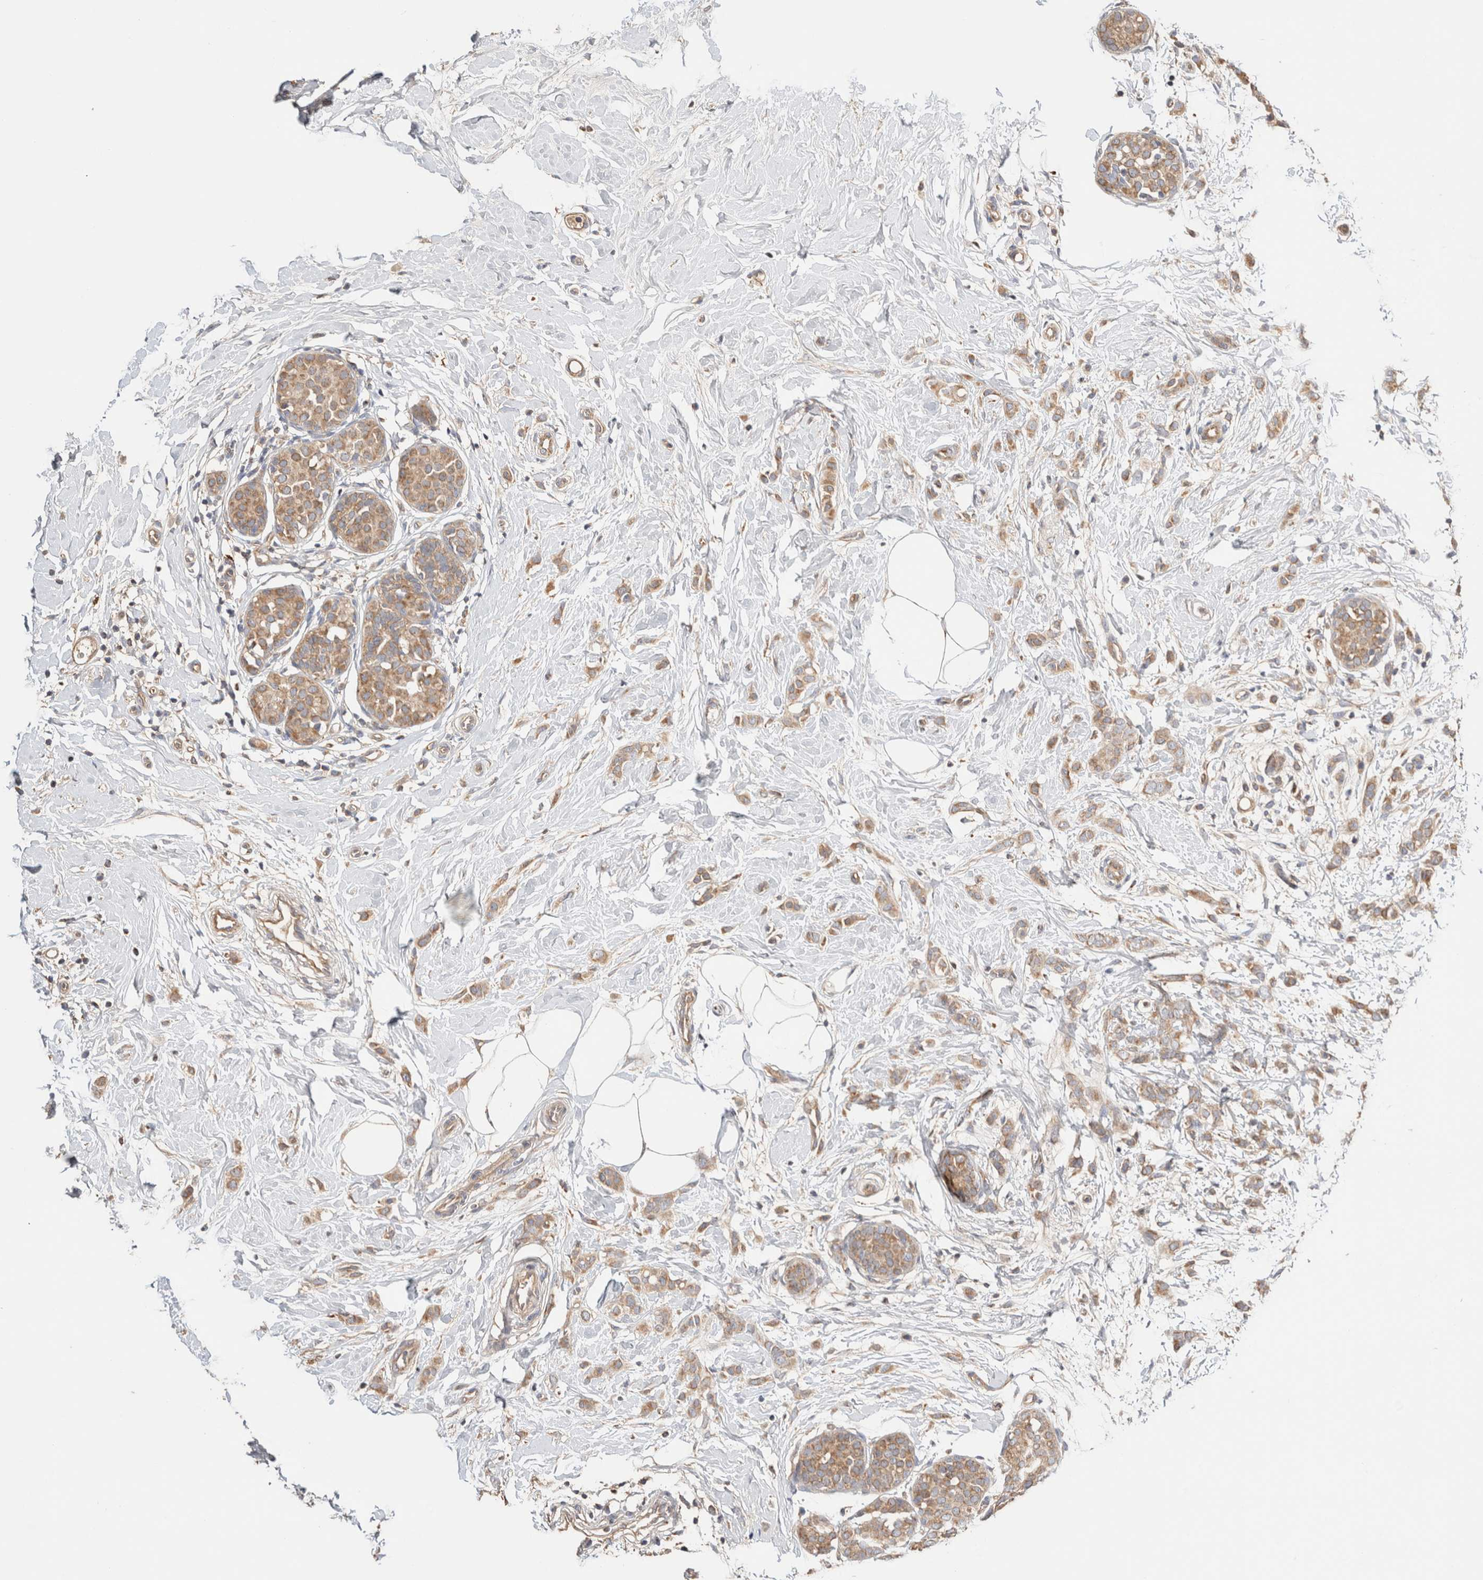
{"staining": {"intensity": "moderate", "quantity": ">75%", "location": "cytoplasmic/membranous"}, "tissue": "breast cancer", "cell_type": "Tumor cells", "image_type": "cancer", "snomed": [{"axis": "morphology", "description": "Lobular carcinoma, in situ"}, {"axis": "morphology", "description": "Lobular carcinoma"}, {"axis": "topography", "description": "Breast"}], "caption": "Protein staining of breast cancer (lobular carcinoma) tissue displays moderate cytoplasmic/membranous positivity in approximately >75% of tumor cells.", "gene": "B3GNTL1", "patient": {"sex": "female", "age": 41}}